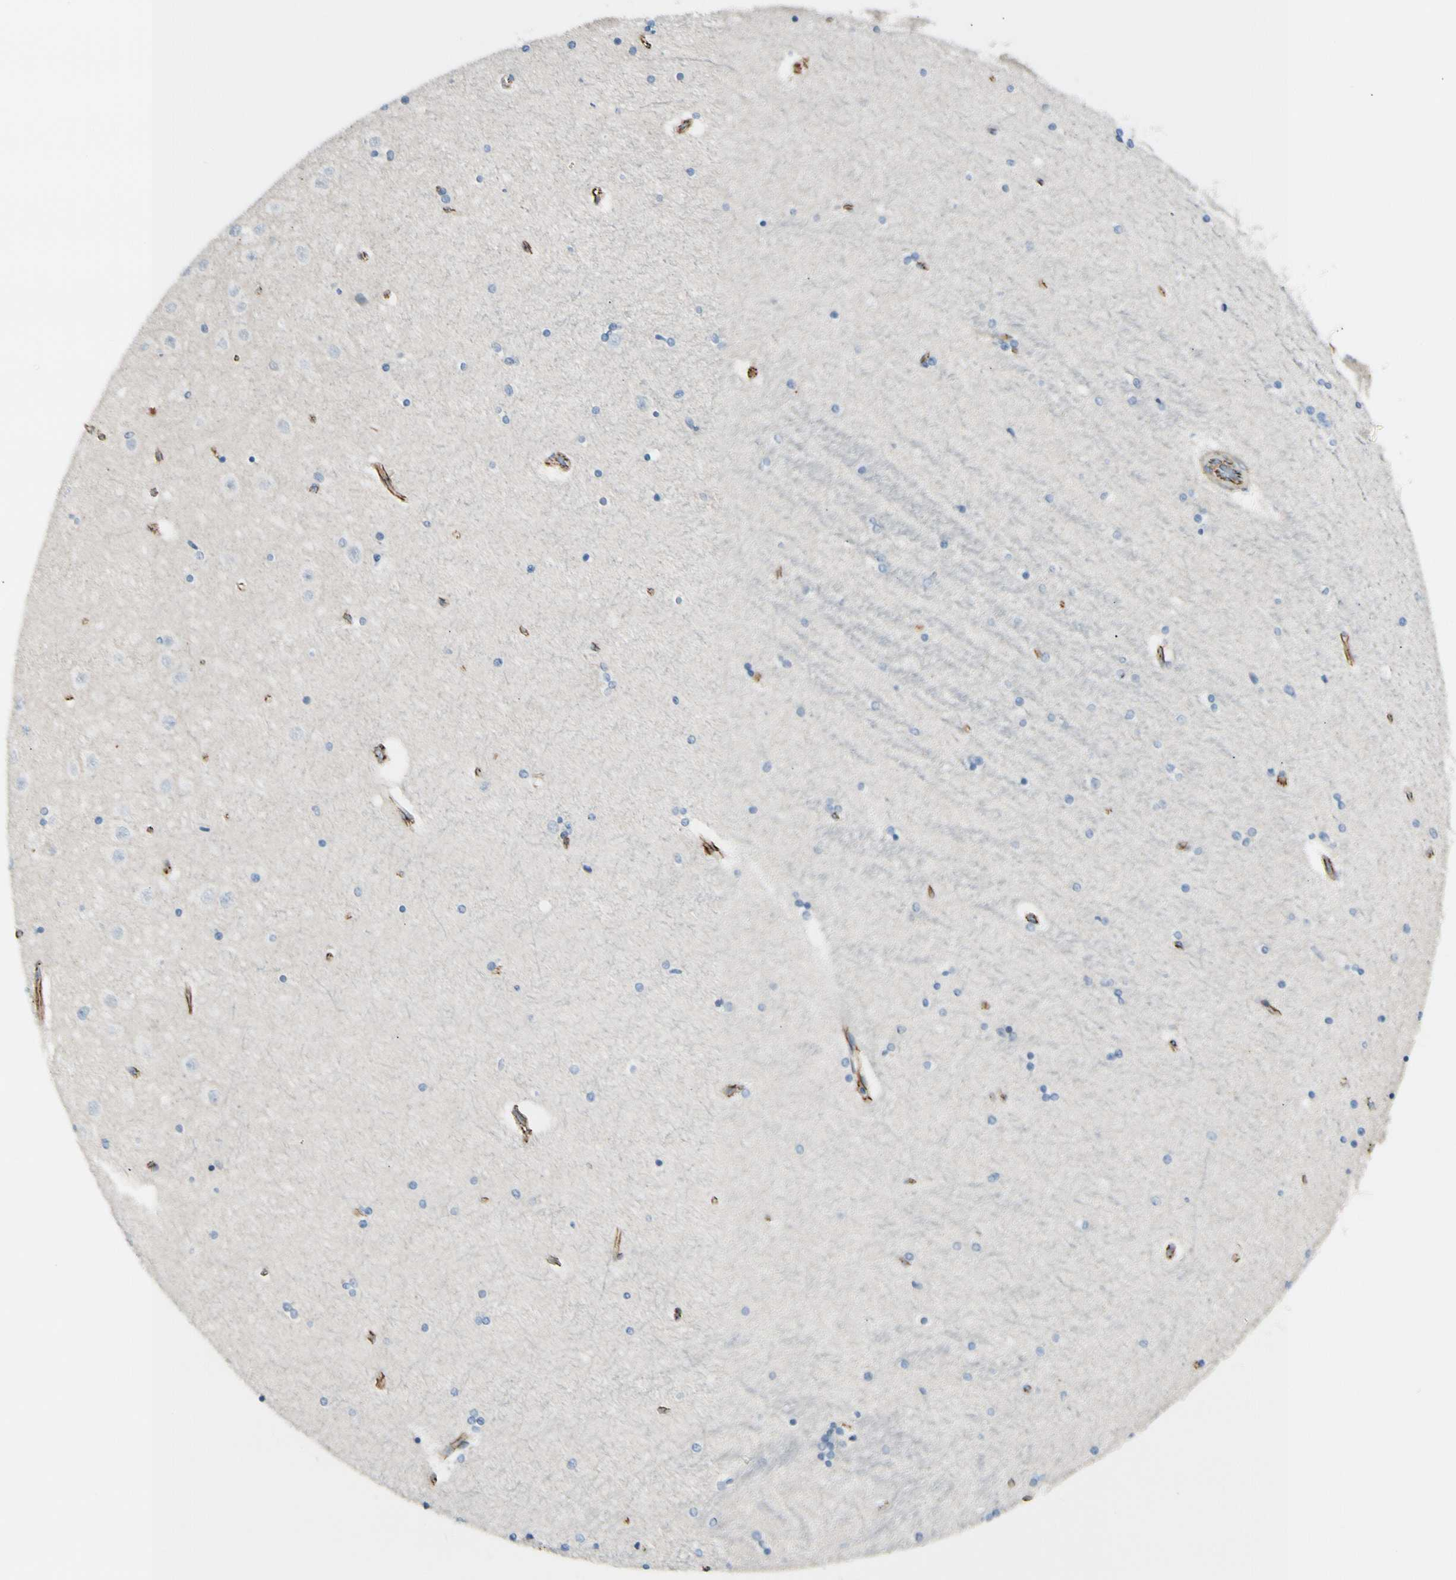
{"staining": {"intensity": "negative", "quantity": "none", "location": "none"}, "tissue": "hippocampus", "cell_type": "Glial cells", "image_type": "normal", "snomed": [{"axis": "morphology", "description": "Normal tissue, NOS"}, {"axis": "topography", "description": "Hippocampus"}], "caption": "Immunohistochemistry of benign hippocampus demonstrates no staining in glial cells.", "gene": "TJP1", "patient": {"sex": "female", "age": 54}}